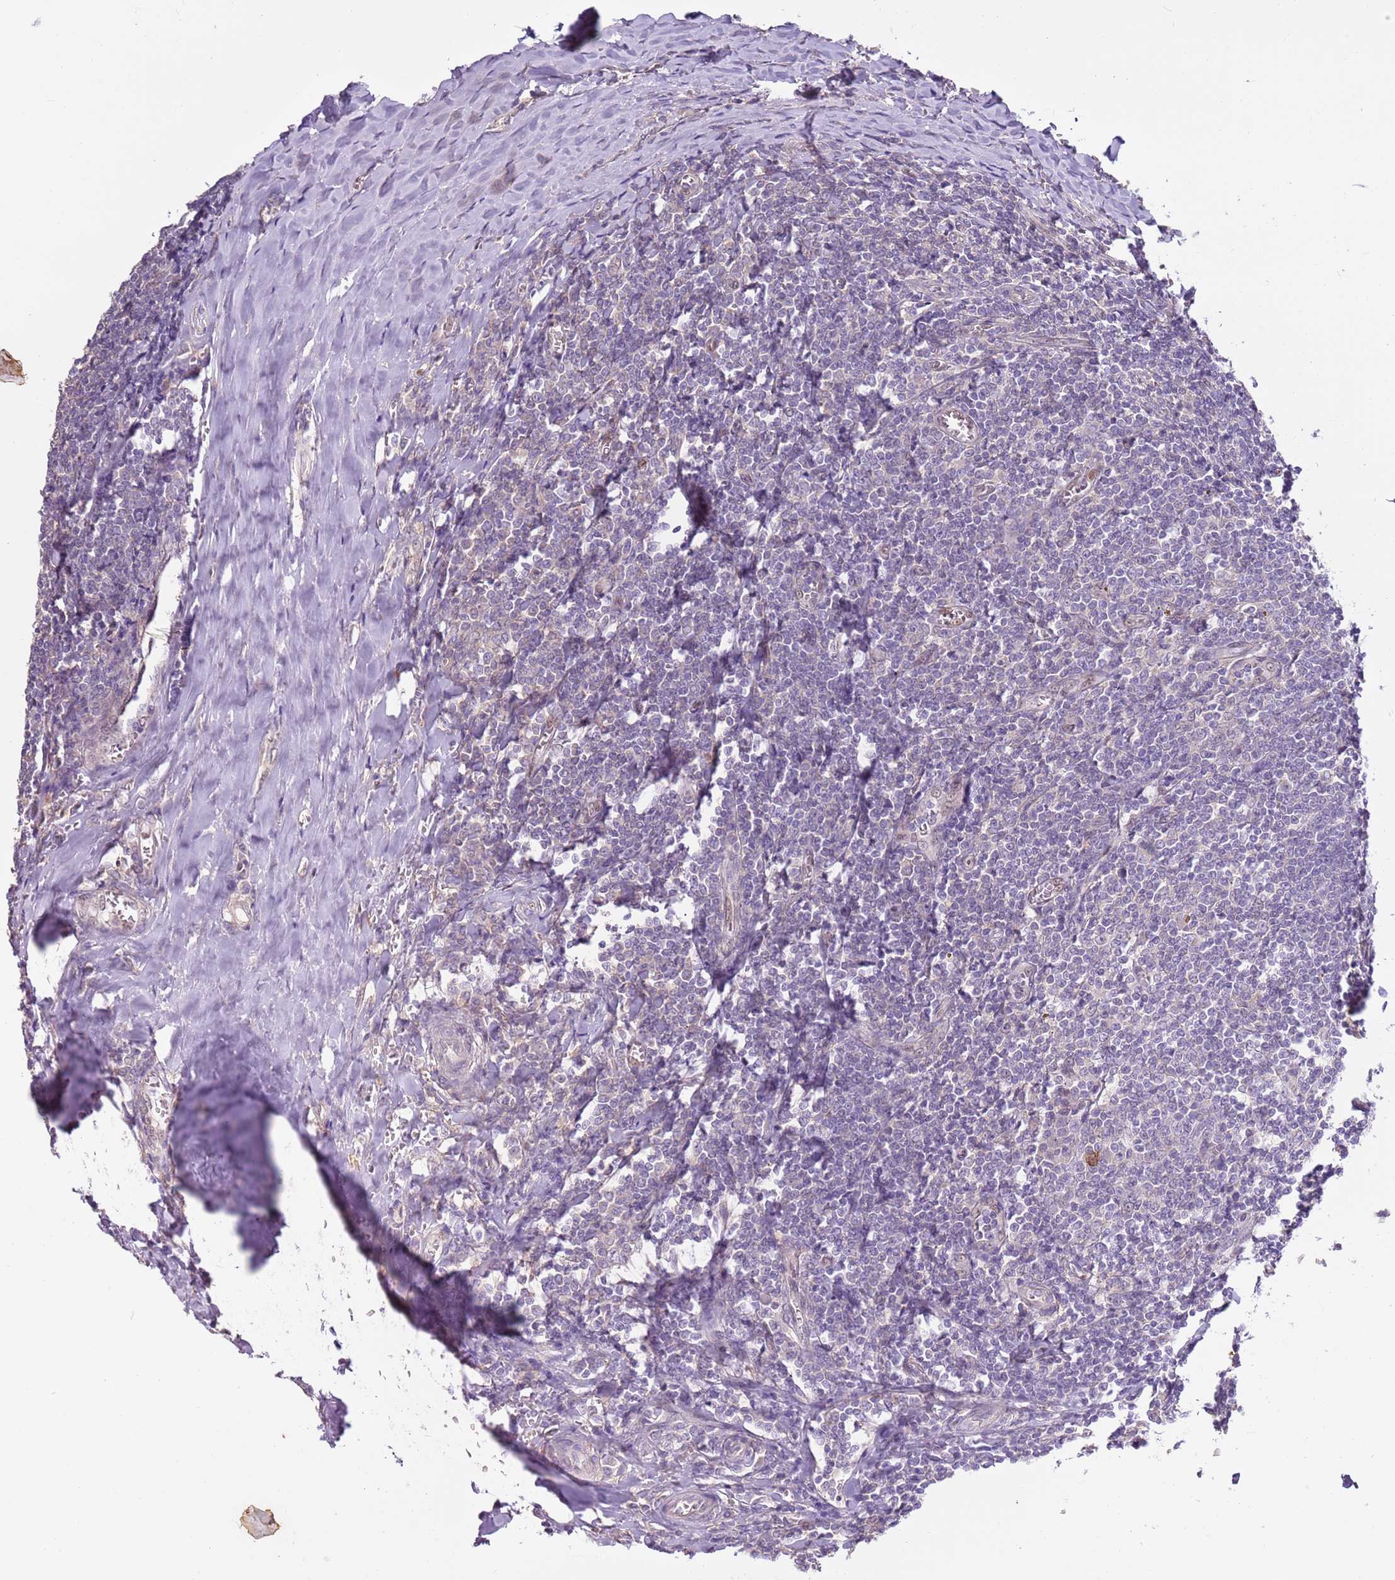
{"staining": {"intensity": "negative", "quantity": "none", "location": "none"}, "tissue": "tonsil", "cell_type": "Germinal center cells", "image_type": "normal", "snomed": [{"axis": "morphology", "description": "Normal tissue, NOS"}, {"axis": "topography", "description": "Tonsil"}], "caption": "Protein analysis of unremarkable tonsil exhibits no significant expression in germinal center cells.", "gene": "CAPN9", "patient": {"sex": "male", "age": 27}}